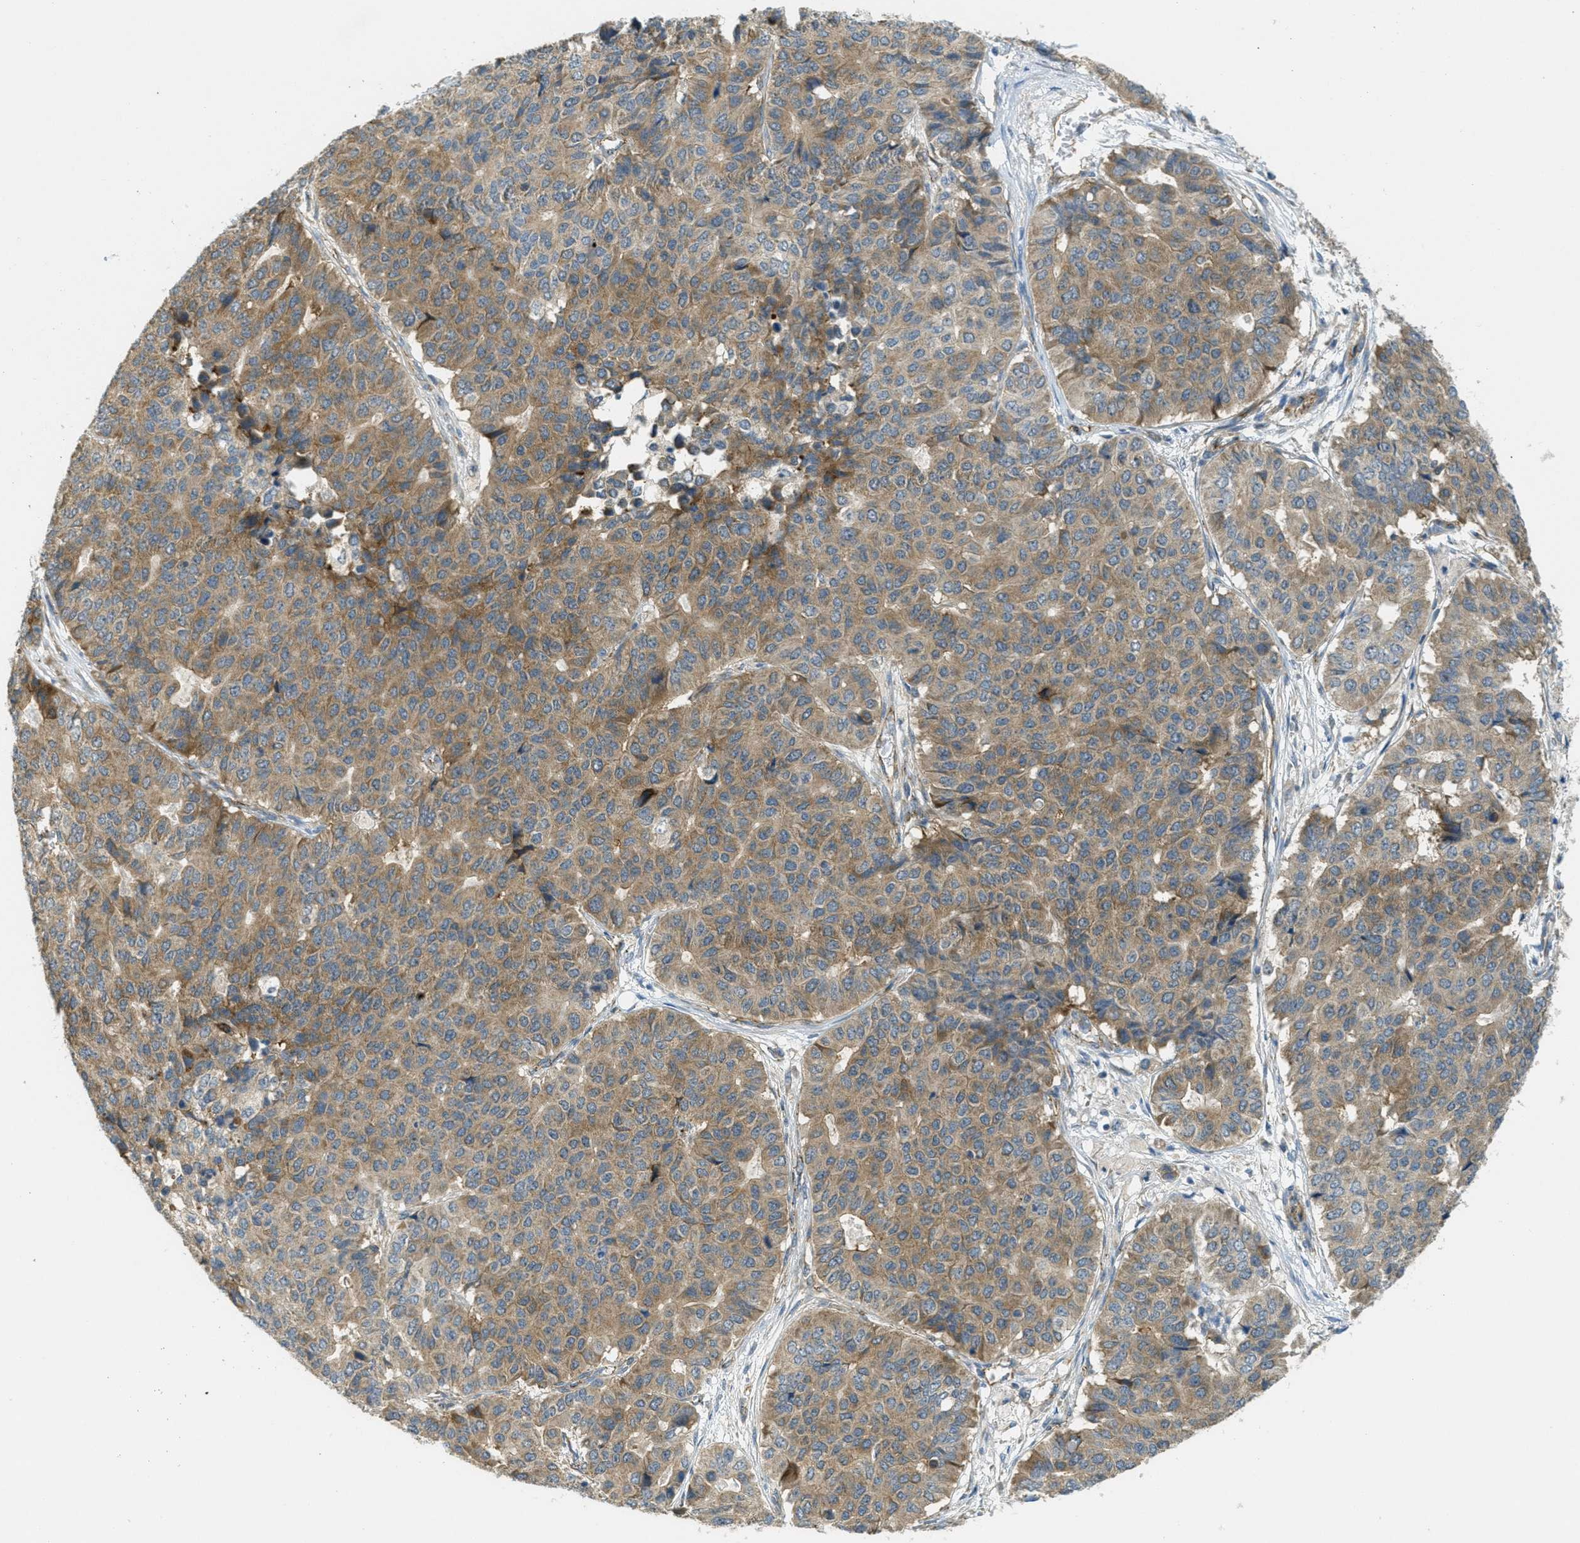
{"staining": {"intensity": "moderate", "quantity": ">75%", "location": "cytoplasmic/membranous"}, "tissue": "pancreatic cancer", "cell_type": "Tumor cells", "image_type": "cancer", "snomed": [{"axis": "morphology", "description": "Adenocarcinoma, NOS"}, {"axis": "topography", "description": "Pancreas"}], "caption": "Pancreatic cancer (adenocarcinoma) was stained to show a protein in brown. There is medium levels of moderate cytoplasmic/membranous staining in approximately >75% of tumor cells.", "gene": "JCAD", "patient": {"sex": "male", "age": 50}}